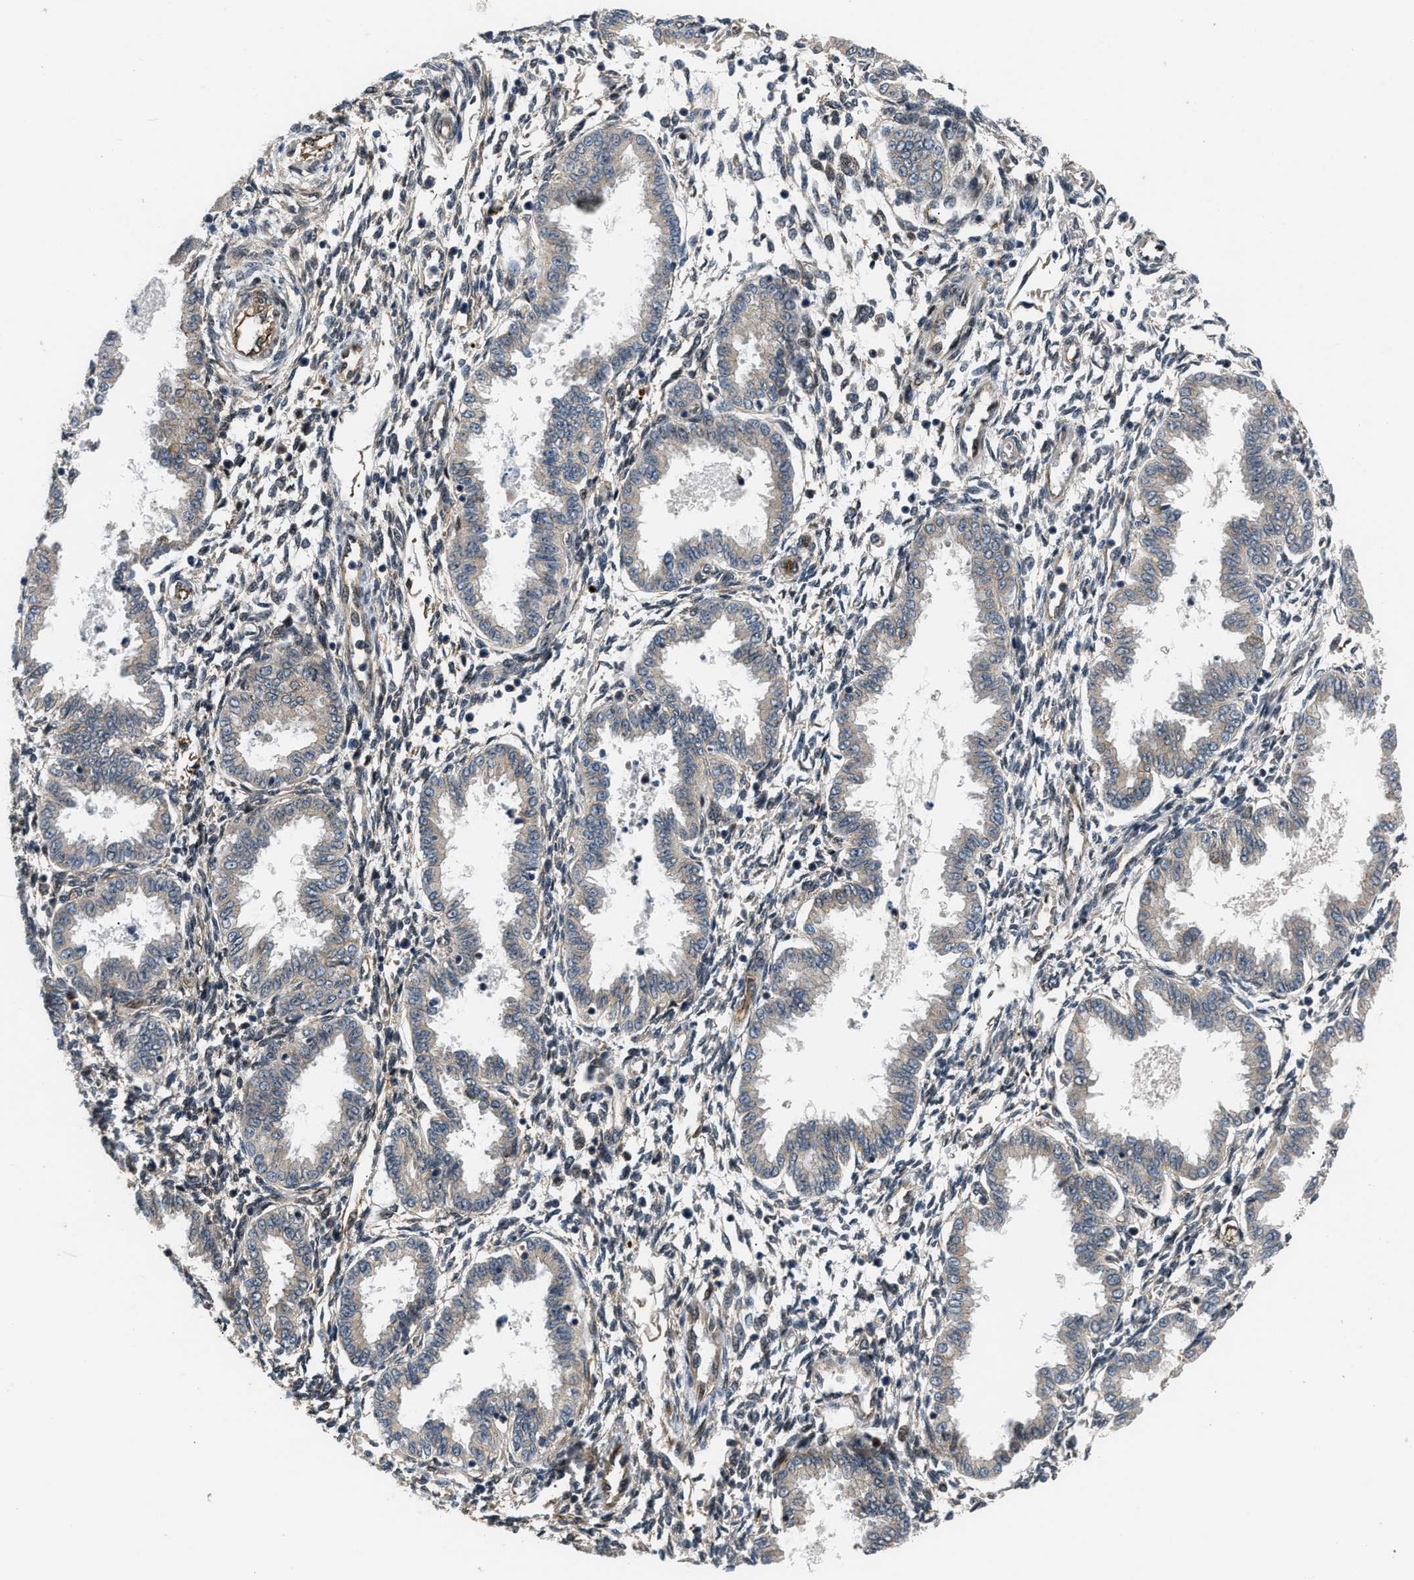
{"staining": {"intensity": "weak", "quantity": "<25%", "location": "cytoplasmic/membranous"}, "tissue": "endometrium", "cell_type": "Cells in endometrial stroma", "image_type": "normal", "snomed": [{"axis": "morphology", "description": "Normal tissue, NOS"}, {"axis": "topography", "description": "Endometrium"}], "caption": "This is an IHC image of benign endometrium. There is no expression in cells in endometrial stroma.", "gene": "COPS2", "patient": {"sex": "female", "age": 33}}